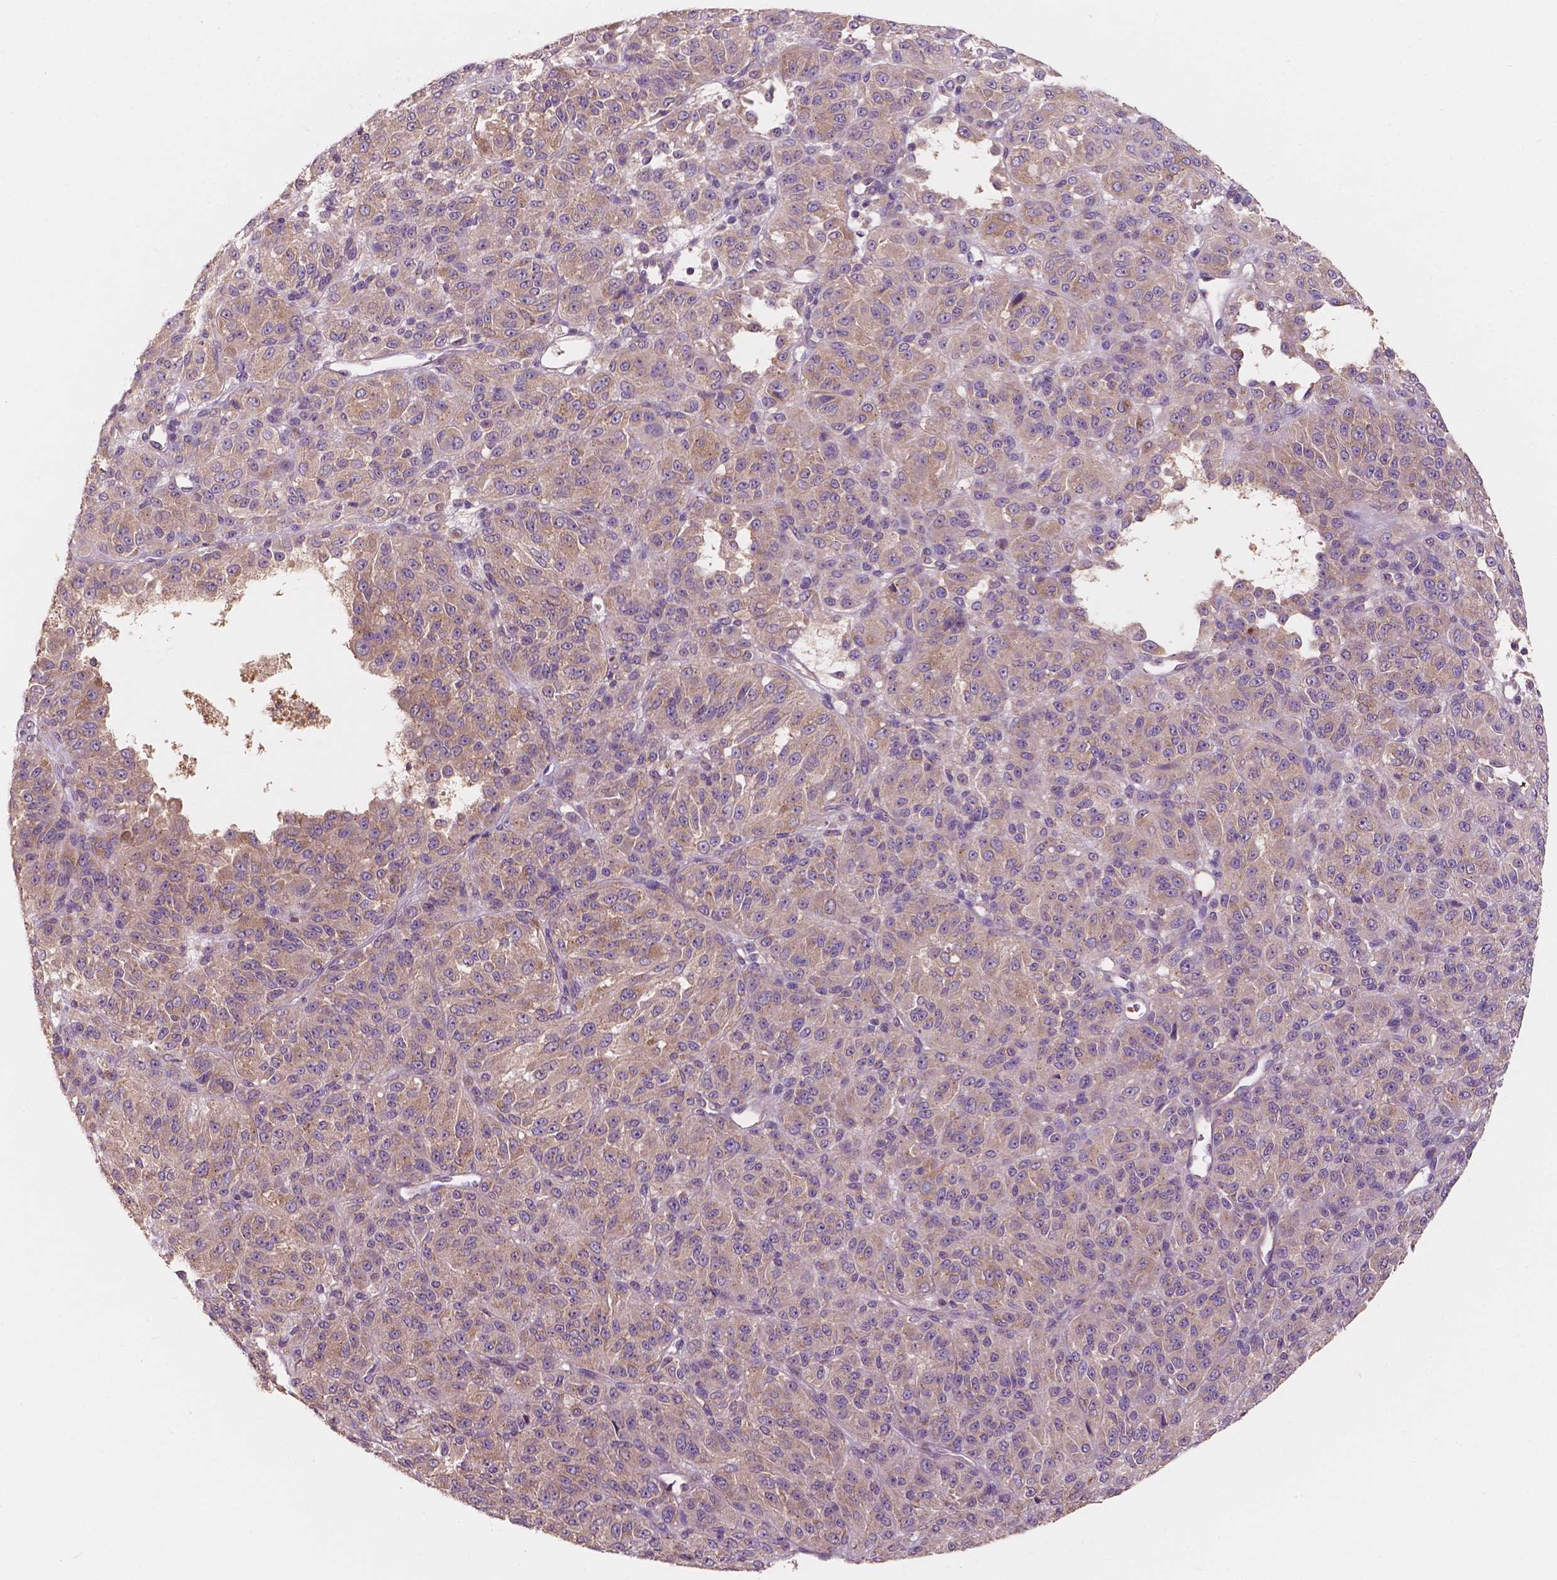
{"staining": {"intensity": "weak", "quantity": "25%-75%", "location": "cytoplasmic/membranous"}, "tissue": "melanoma", "cell_type": "Tumor cells", "image_type": "cancer", "snomed": [{"axis": "morphology", "description": "Malignant melanoma, Metastatic site"}, {"axis": "topography", "description": "Brain"}], "caption": "Melanoma stained with IHC reveals weak cytoplasmic/membranous positivity in approximately 25%-75% of tumor cells. The protein is shown in brown color, while the nuclei are stained blue.", "gene": "CHPT1", "patient": {"sex": "female", "age": 56}}